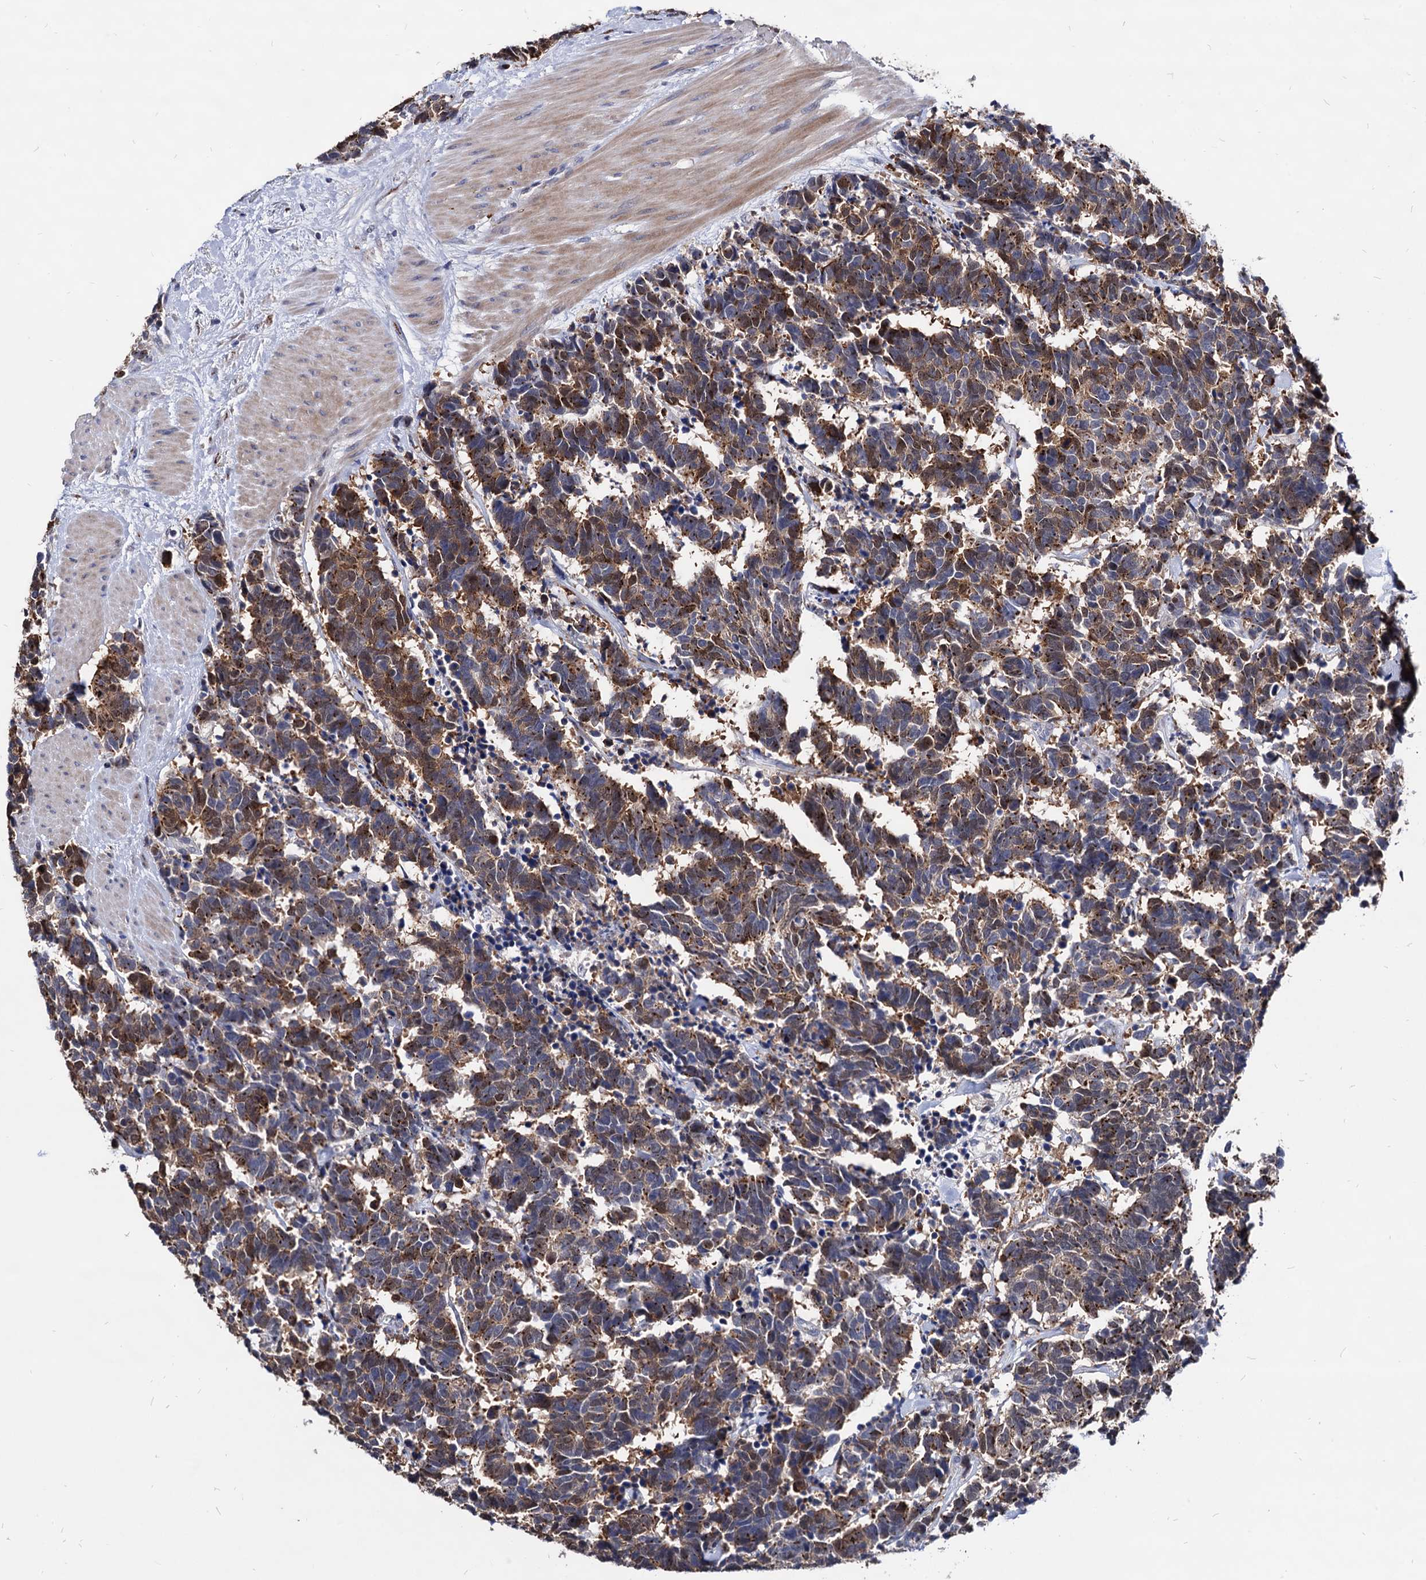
{"staining": {"intensity": "strong", "quantity": ">75%", "location": "cytoplasmic/membranous,nuclear"}, "tissue": "carcinoid", "cell_type": "Tumor cells", "image_type": "cancer", "snomed": [{"axis": "morphology", "description": "Carcinoma, NOS"}, {"axis": "morphology", "description": "Carcinoid, malignant, NOS"}, {"axis": "topography", "description": "Urinary bladder"}], "caption": "This is an image of immunohistochemistry (IHC) staining of carcinoid, which shows strong staining in the cytoplasmic/membranous and nuclear of tumor cells.", "gene": "ESD", "patient": {"sex": "male", "age": 57}}